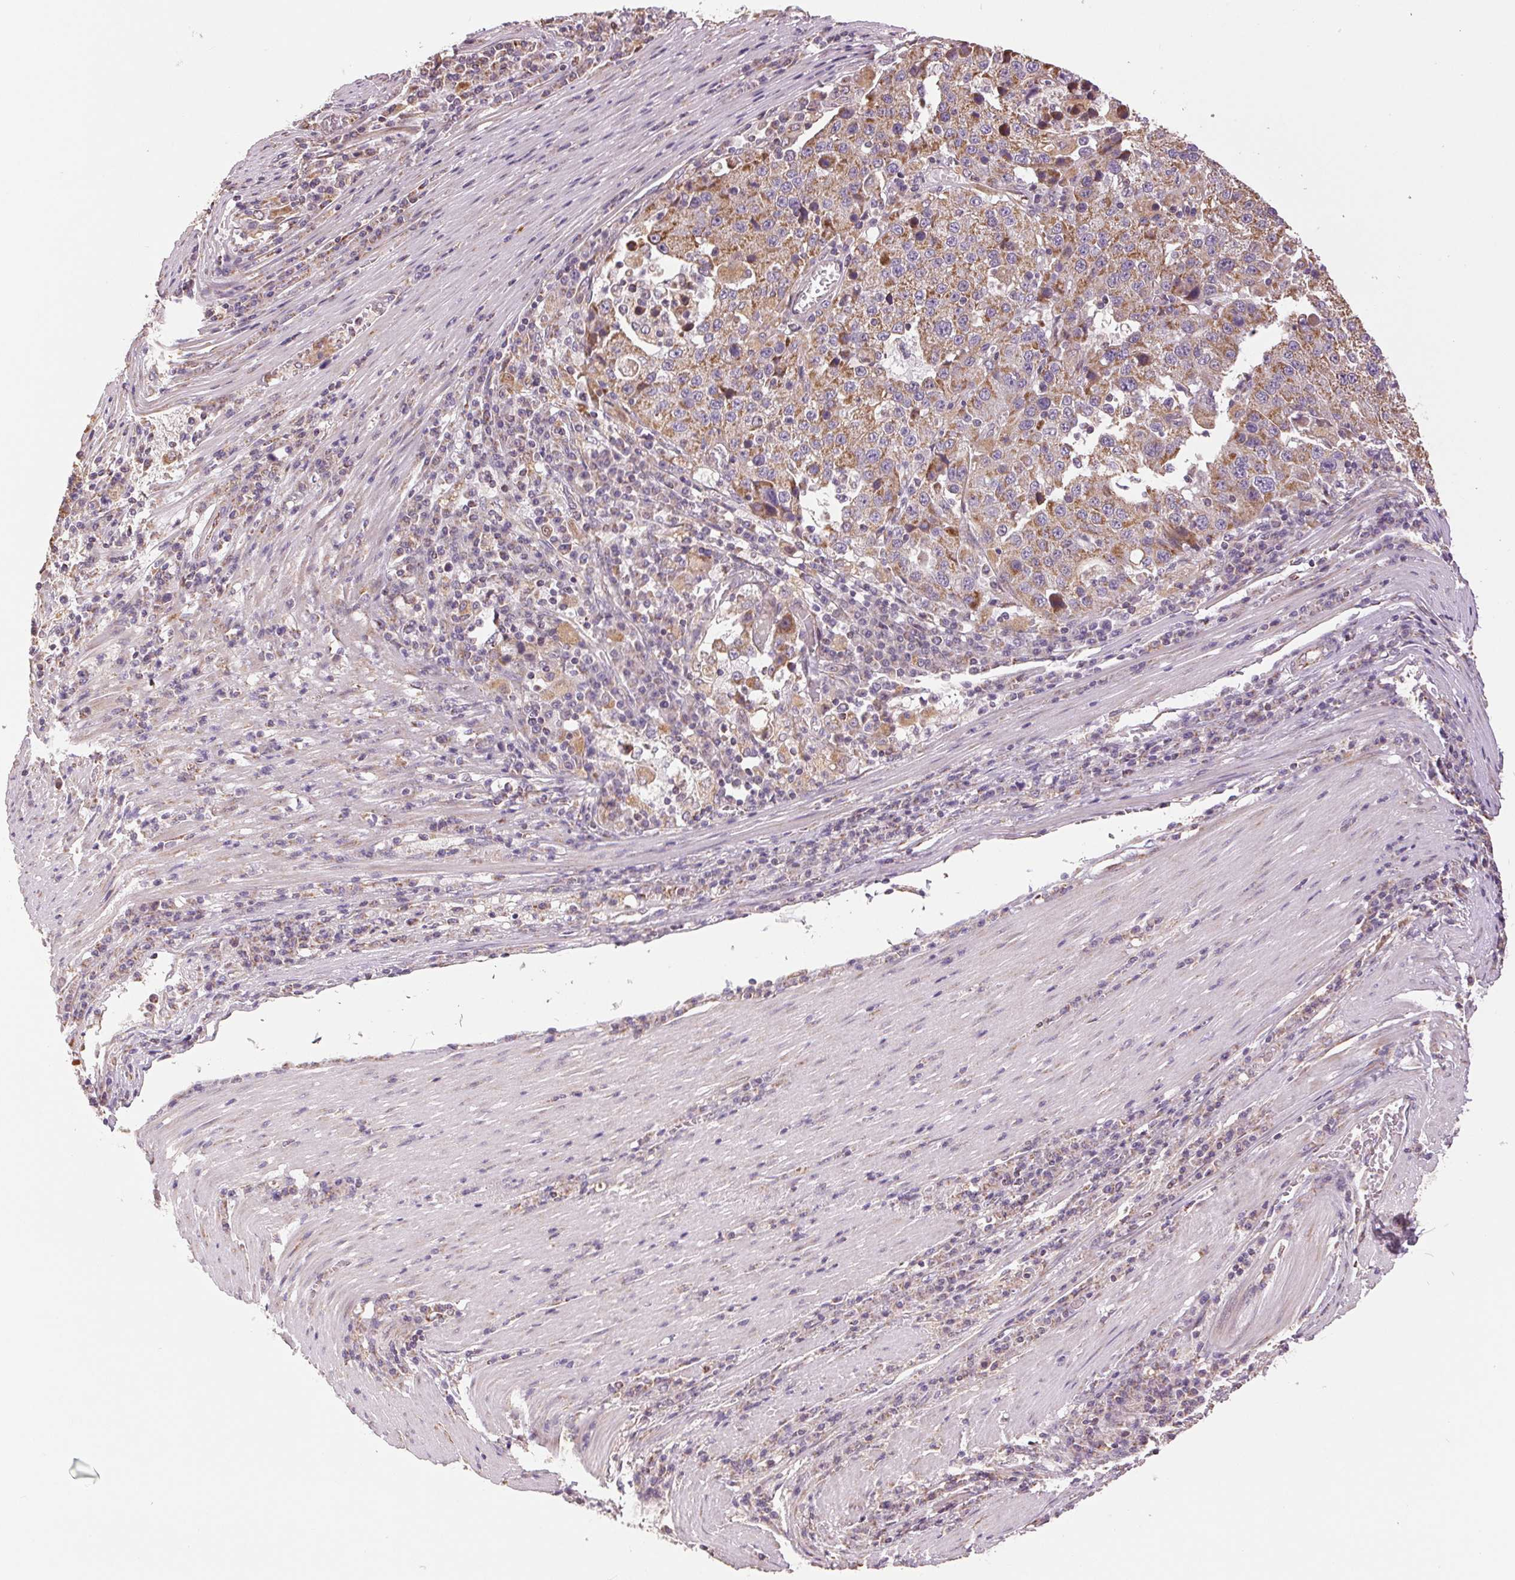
{"staining": {"intensity": "moderate", "quantity": ">75%", "location": "cytoplasmic/membranous"}, "tissue": "stomach cancer", "cell_type": "Tumor cells", "image_type": "cancer", "snomed": [{"axis": "morphology", "description": "Adenocarcinoma, NOS"}, {"axis": "topography", "description": "Stomach"}], "caption": "A medium amount of moderate cytoplasmic/membranous positivity is seen in about >75% of tumor cells in stomach cancer (adenocarcinoma) tissue.", "gene": "DGUOK", "patient": {"sex": "male", "age": 71}}